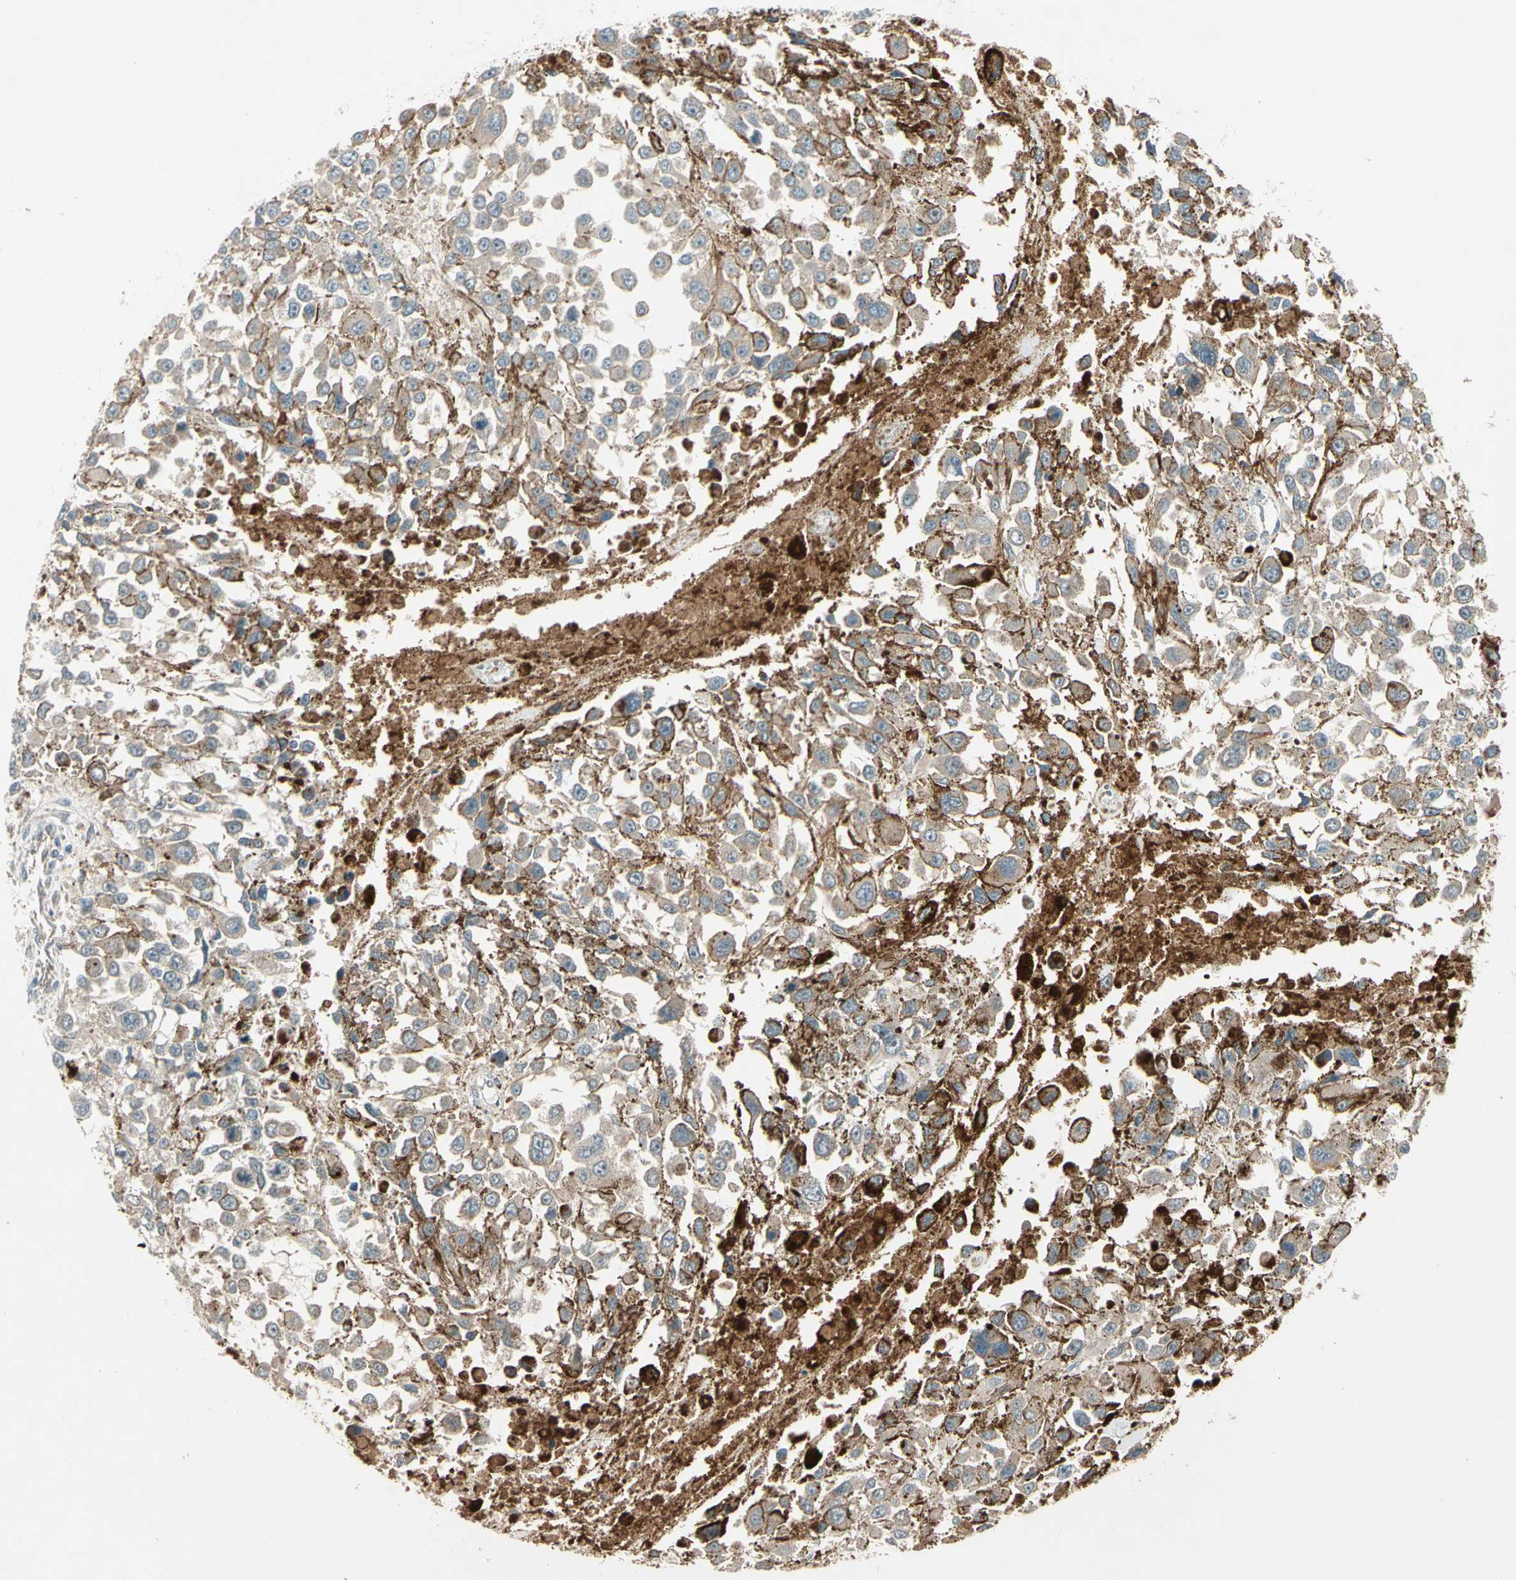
{"staining": {"intensity": "weak", "quantity": ">75%", "location": "cytoplasmic/membranous"}, "tissue": "melanoma", "cell_type": "Tumor cells", "image_type": "cancer", "snomed": [{"axis": "morphology", "description": "Malignant melanoma, Metastatic site"}, {"axis": "topography", "description": "Lymph node"}], "caption": "Protein expression analysis of human malignant melanoma (metastatic site) reveals weak cytoplasmic/membranous staining in approximately >75% of tumor cells. Using DAB (3,3'-diaminobenzidine) (brown) and hematoxylin (blue) stains, captured at high magnification using brightfield microscopy.", "gene": "ACVR1C", "patient": {"sex": "male", "age": 59}}